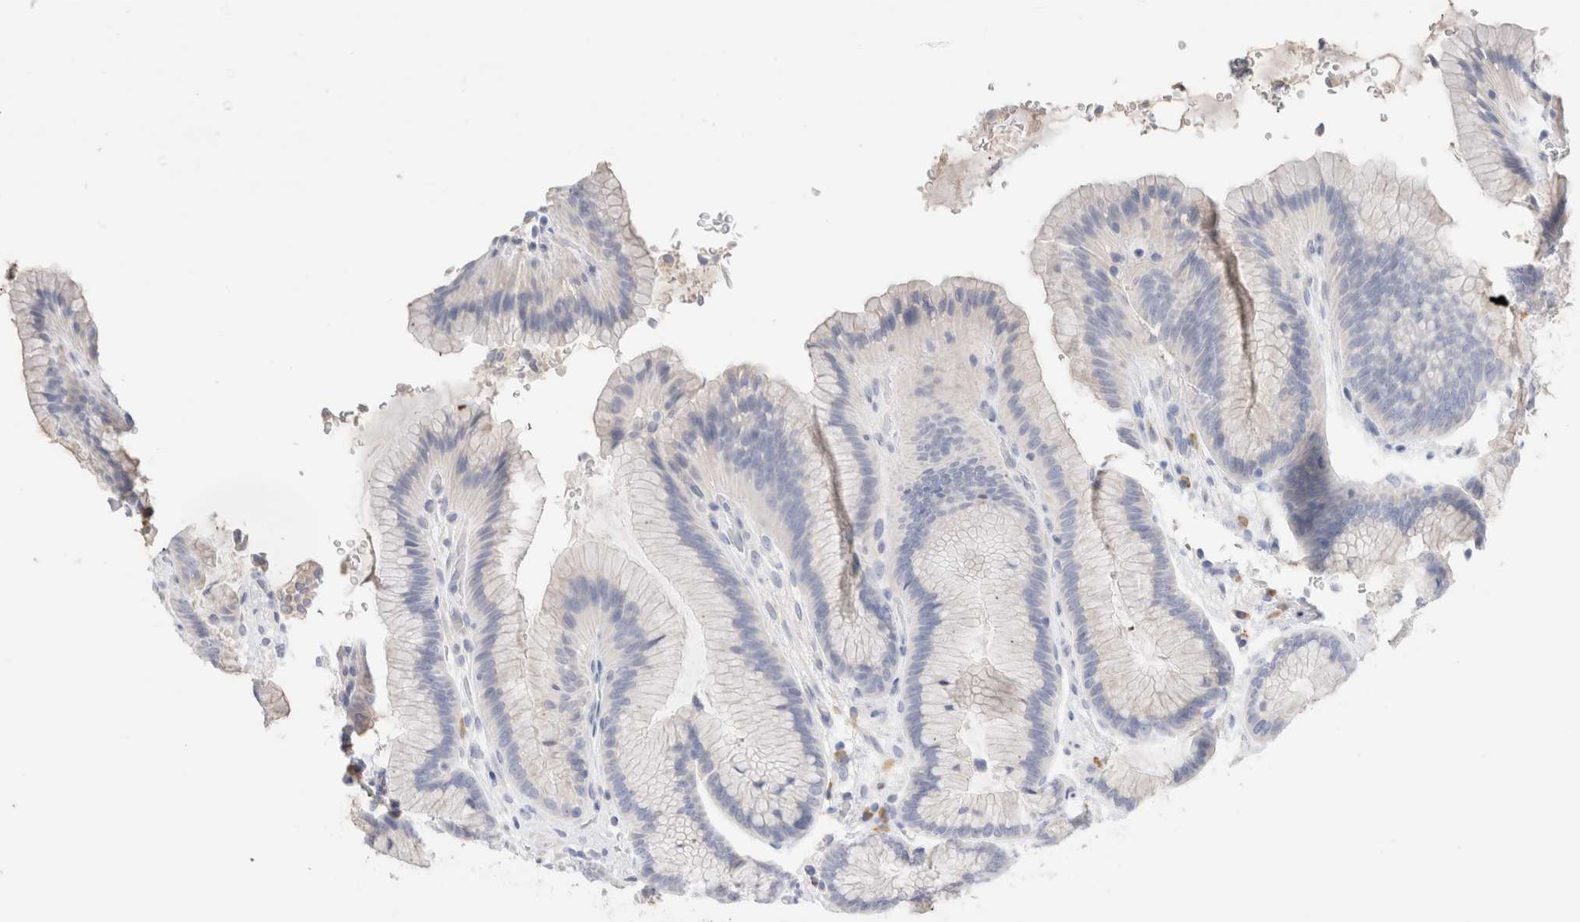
{"staining": {"intensity": "negative", "quantity": "none", "location": "none"}, "tissue": "stomach", "cell_type": "Glandular cells", "image_type": "normal", "snomed": [{"axis": "morphology", "description": "Normal tissue, NOS"}, {"axis": "topography", "description": "Stomach"}], "caption": "Human stomach stained for a protein using immunohistochemistry exhibits no positivity in glandular cells.", "gene": "GADD45G", "patient": {"sex": "male", "age": 42}}